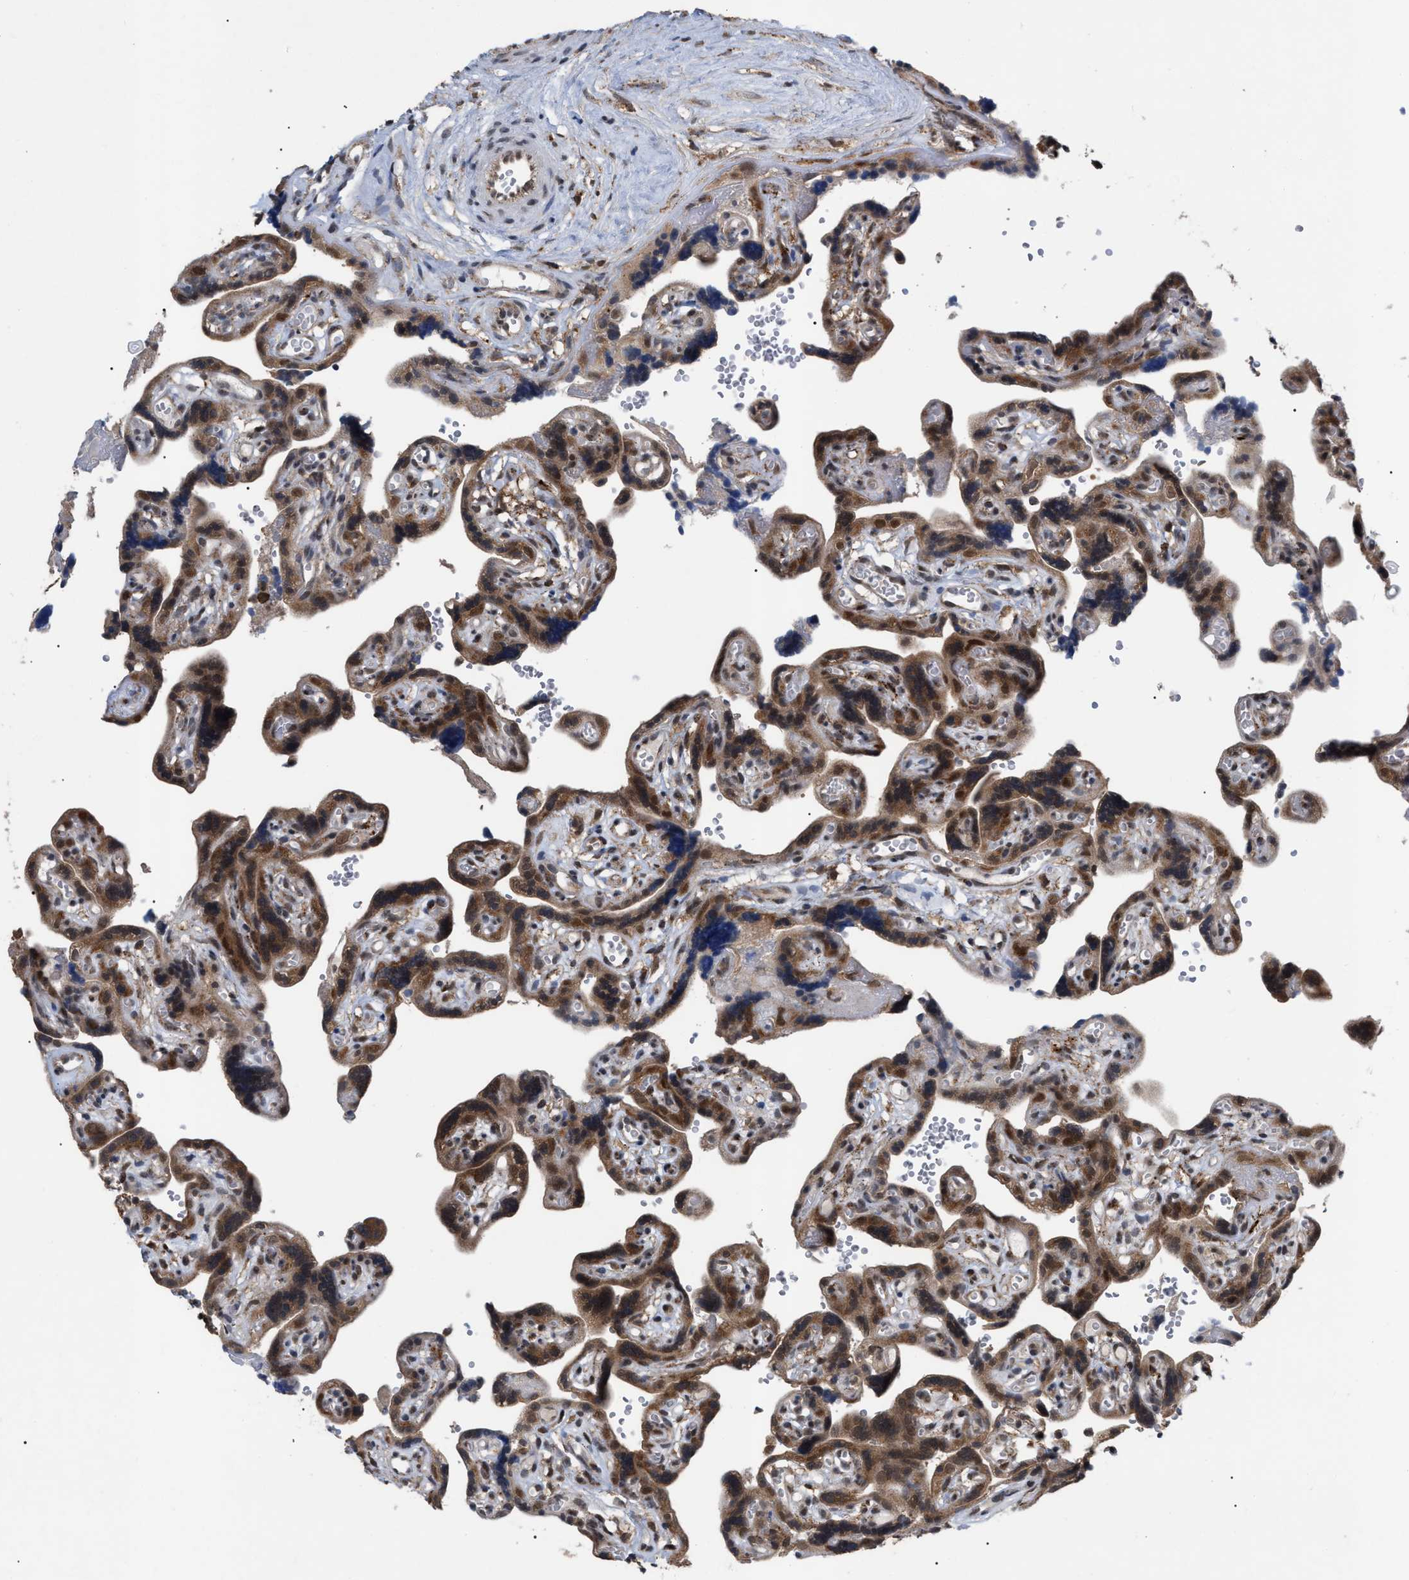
{"staining": {"intensity": "moderate", "quantity": ">75%", "location": "cytoplasmic/membranous,nuclear"}, "tissue": "placenta", "cell_type": "Decidual cells", "image_type": "normal", "snomed": [{"axis": "morphology", "description": "Normal tissue, NOS"}, {"axis": "topography", "description": "Placenta"}], "caption": "Placenta was stained to show a protein in brown. There is medium levels of moderate cytoplasmic/membranous,nuclear staining in approximately >75% of decidual cells. The staining is performed using DAB brown chromogen to label protein expression. The nuclei are counter-stained blue using hematoxylin.", "gene": "UPF1", "patient": {"sex": "female", "age": 30}}